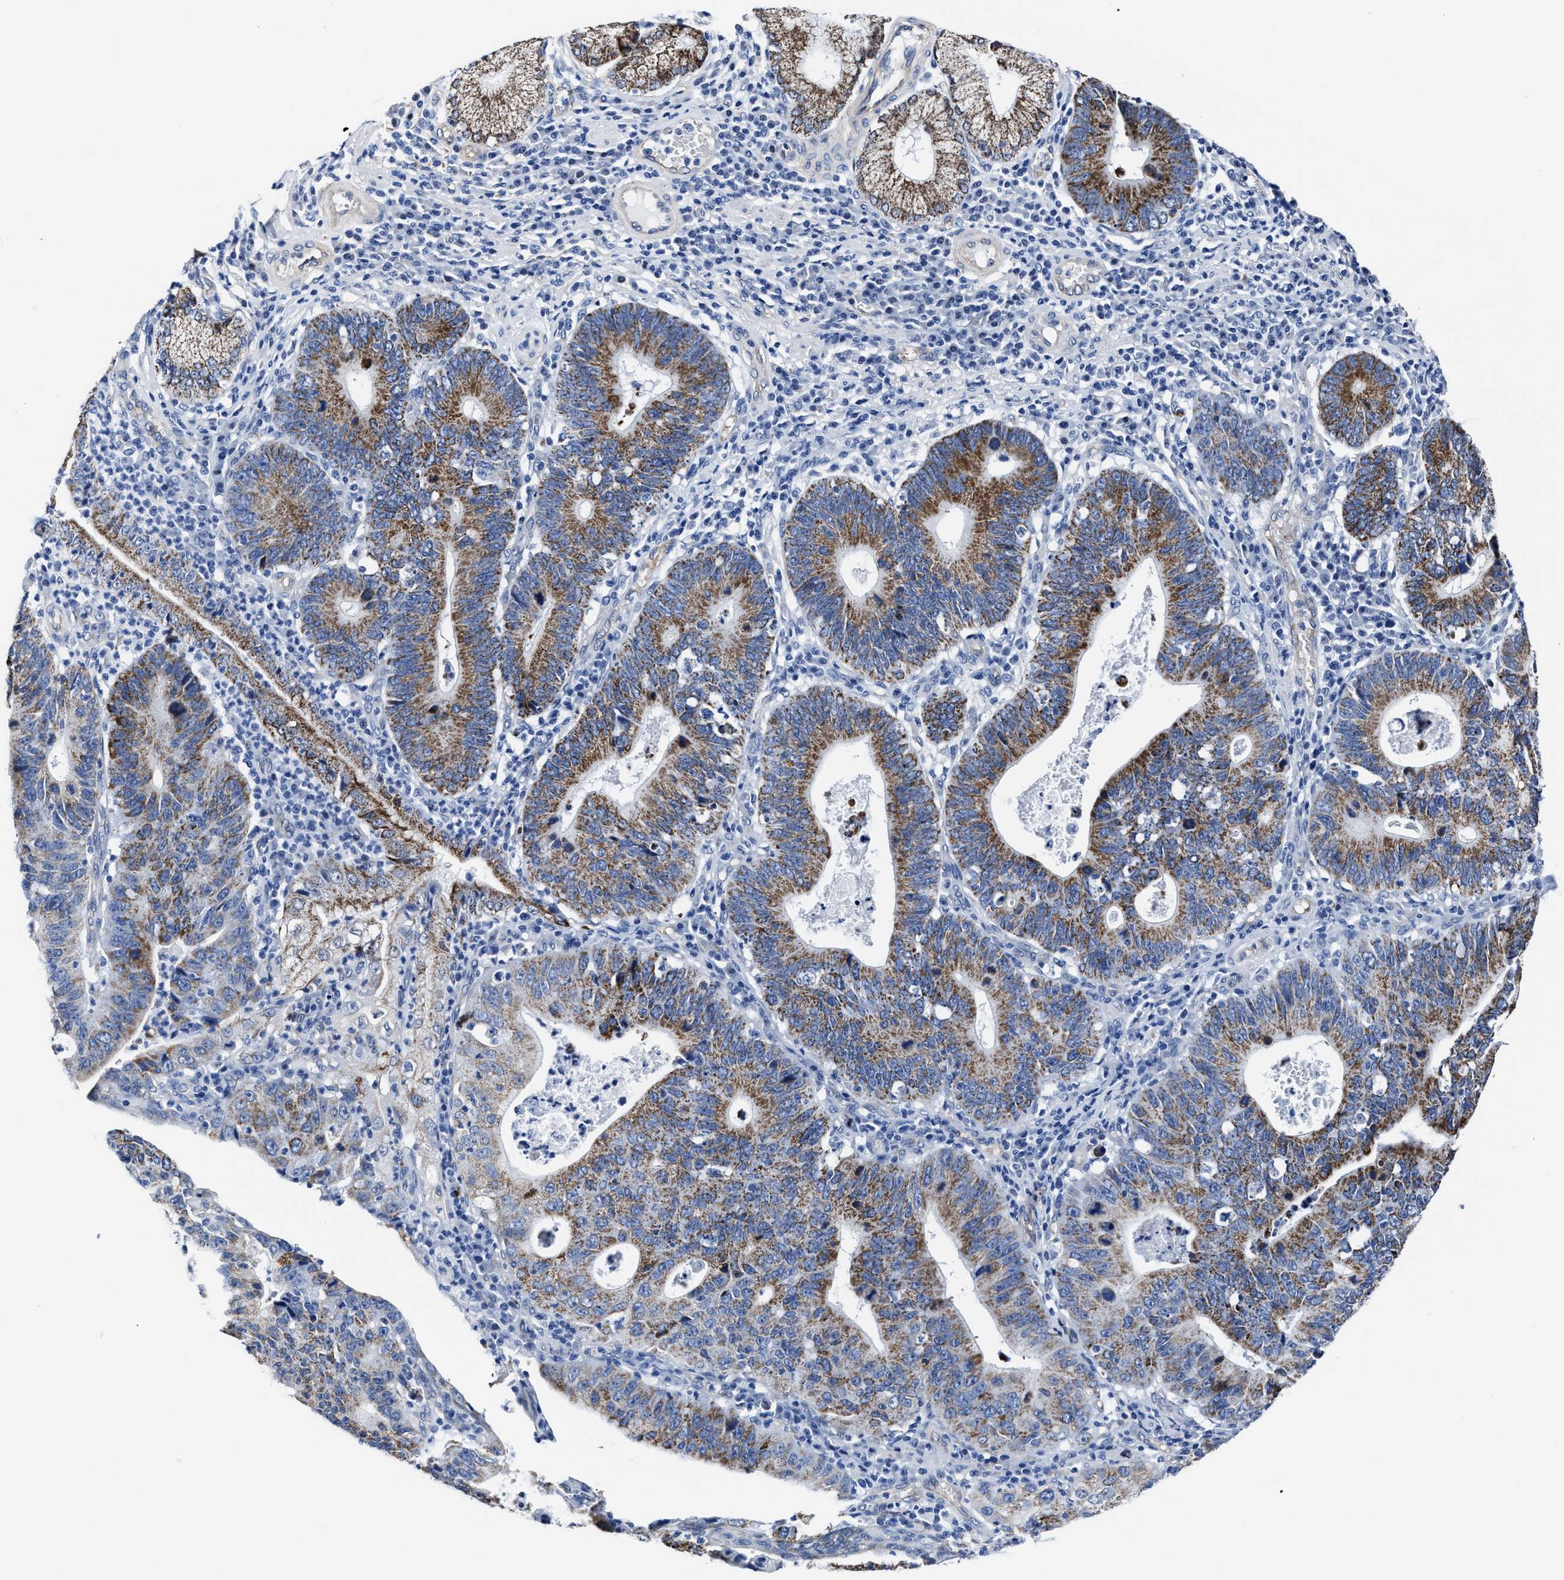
{"staining": {"intensity": "moderate", "quantity": ">75%", "location": "cytoplasmic/membranous"}, "tissue": "stomach cancer", "cell_type": "Tumor cells", "image_type": "cancer", "snomed": [{"axis": "morphology", "description": "Adenocarcinoma, NOS"}, {"axis": "topography", "description": "Stomach"}], "caption": "Human adenocarcinoma (stomach) stained with a brown dye demonstrates moderate cytoplasmic/membranous positive staining in approximately >75% of tumor cells.", "gene": "KCNMB3", "patient": {"sex": "male", "age": 59}}